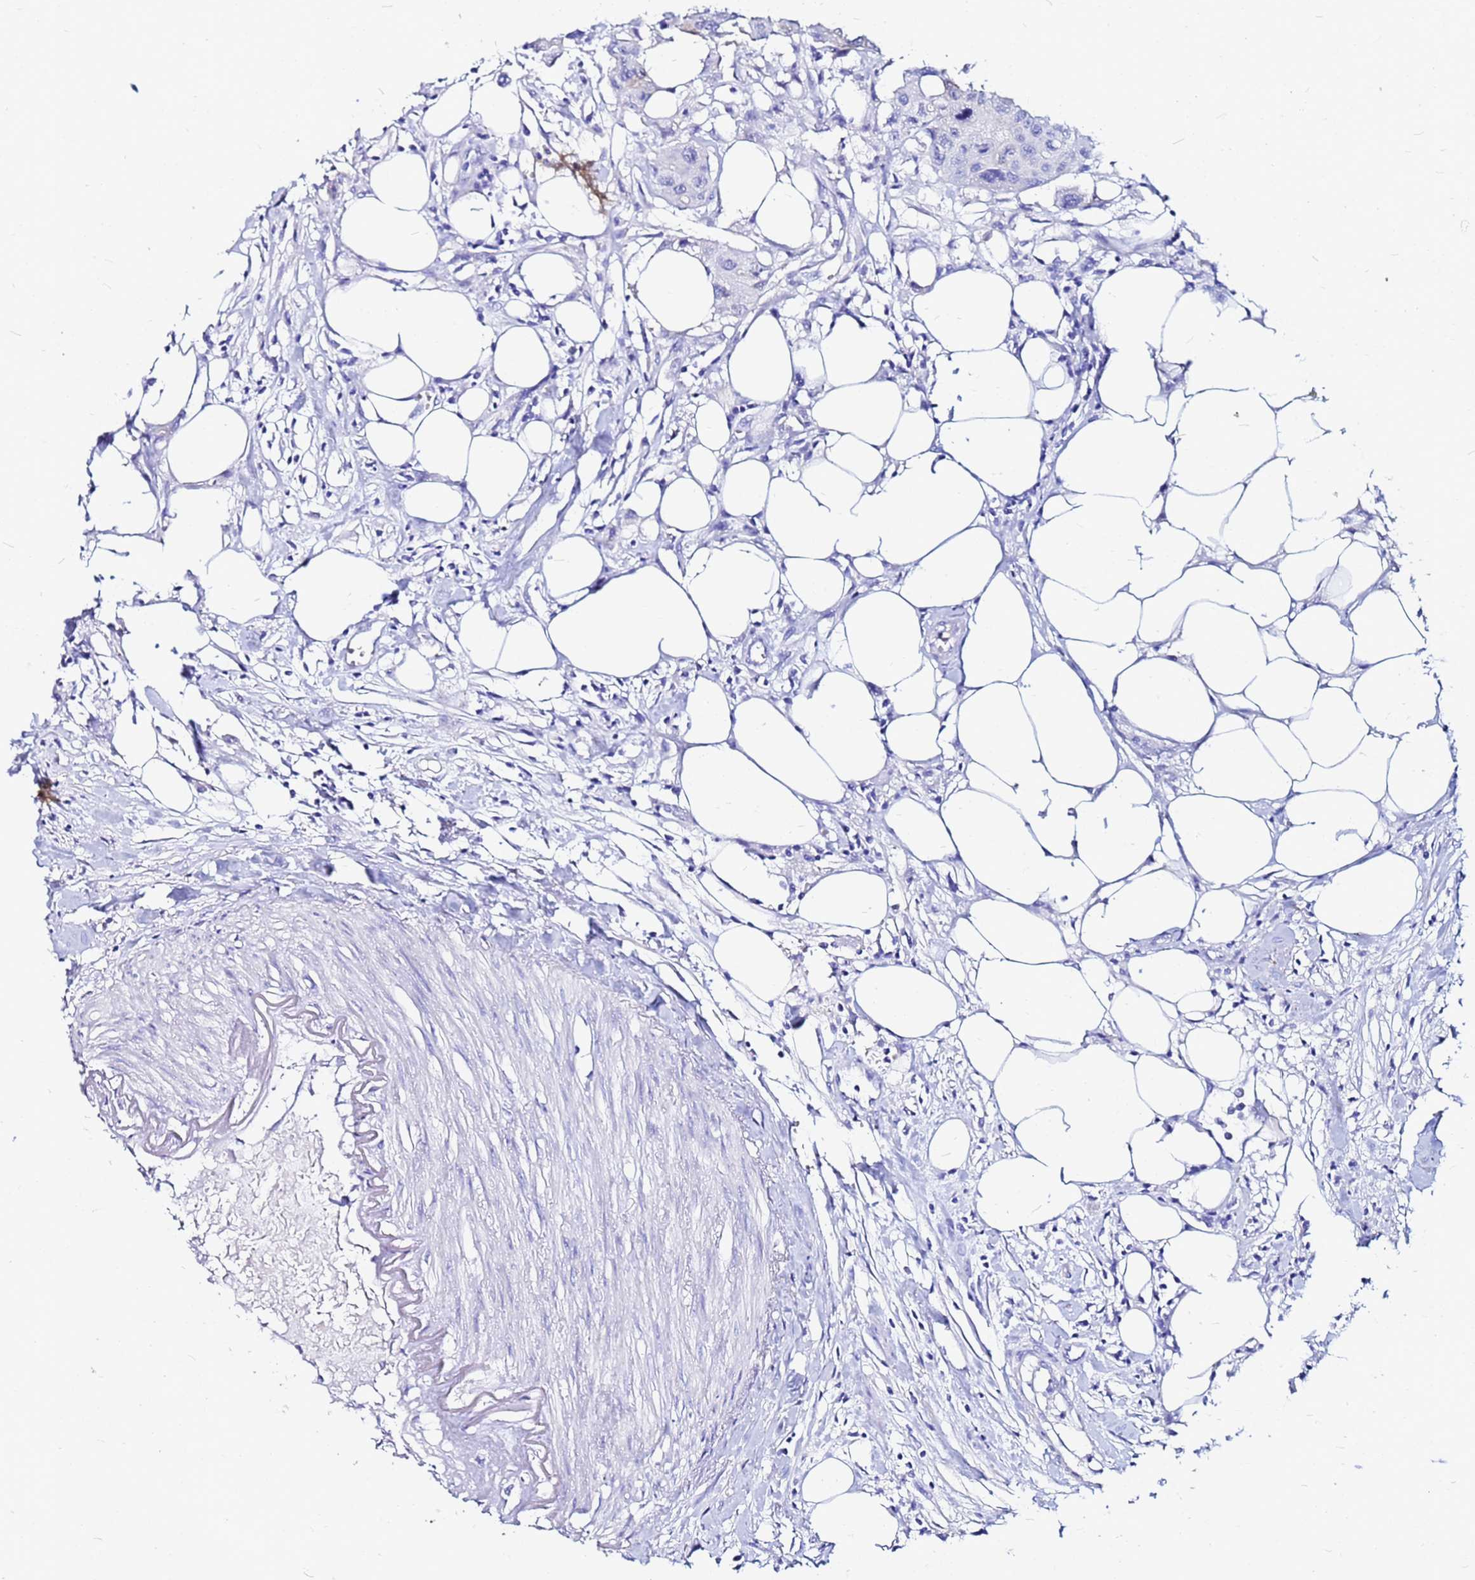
{"staining": {"intensity": "negative", "quantity": "none", "location": "none"}, "tissue": "colorectal cancer", "cell_type": "Tumor cells", "image_type": "cancer", "snomed": [{"axis": "morphology", "description": "Adenocarcinoma, NOS"}, {"axis": "topography", "description": "Colon"}], "caption": "There is no significant staining in tumor cells of colorectal adenocarcinoma.", "gene": "PPP1R14C", "patient": {"sex": "male", "age": 77}}